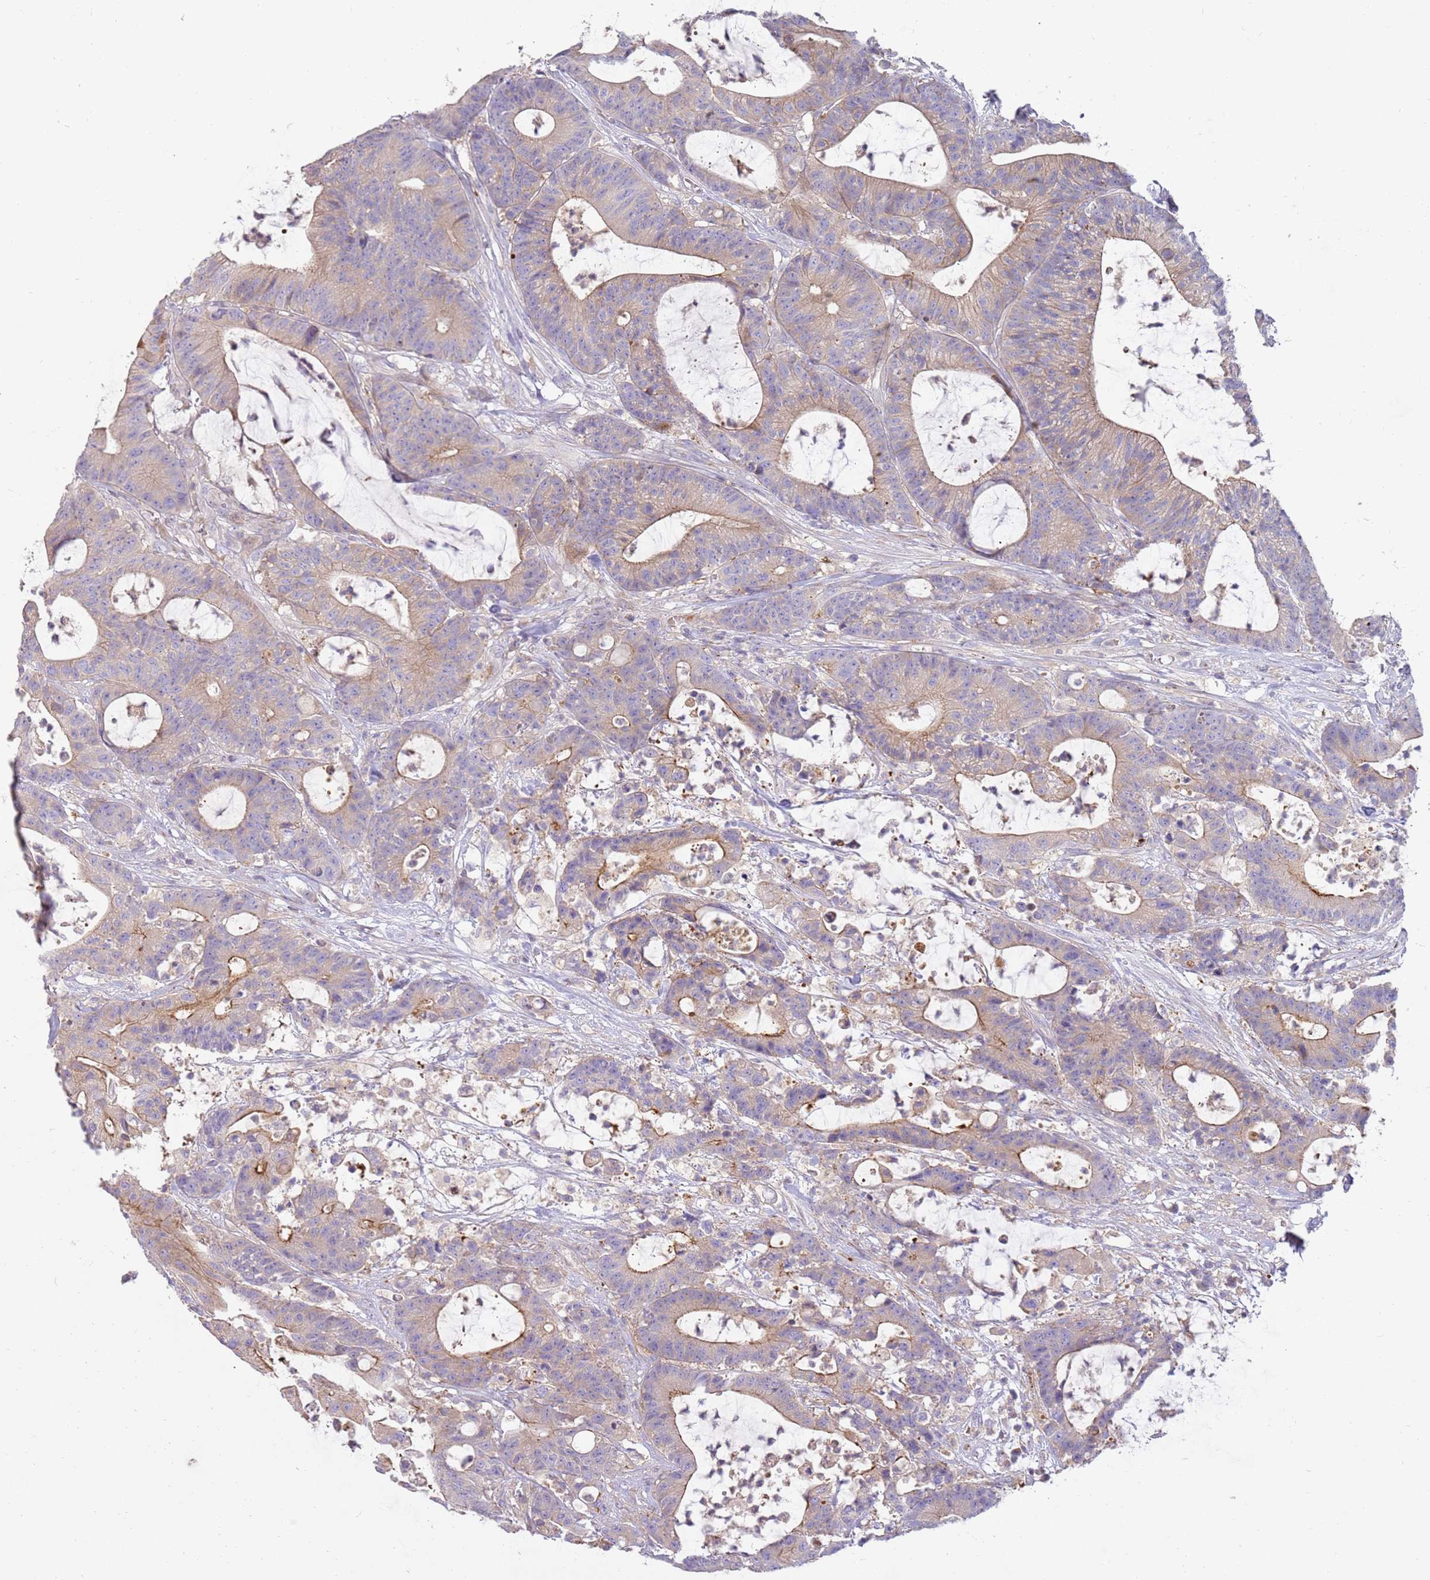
{"staining": {"intensity": "weak", "quantity": ">75%", "location": "cytoplasmic/membranous"}, "tissue": "colorectal cancer", "cell_type": "Tumor cells", "image_type": "cancer", "snomed": [{"axis": "morphology", "description": "Adenocarcinoma, NOS"}, {"axis": "topography", "description": "Colon"}], "caption": "Protein analysis of colorectal cancer tissue displays weak cytoplasmic/membranous positivity in approximately >75% of tumor cells.", "gene": "FPR1", "patient": {"sex": "female", "age": 84}}